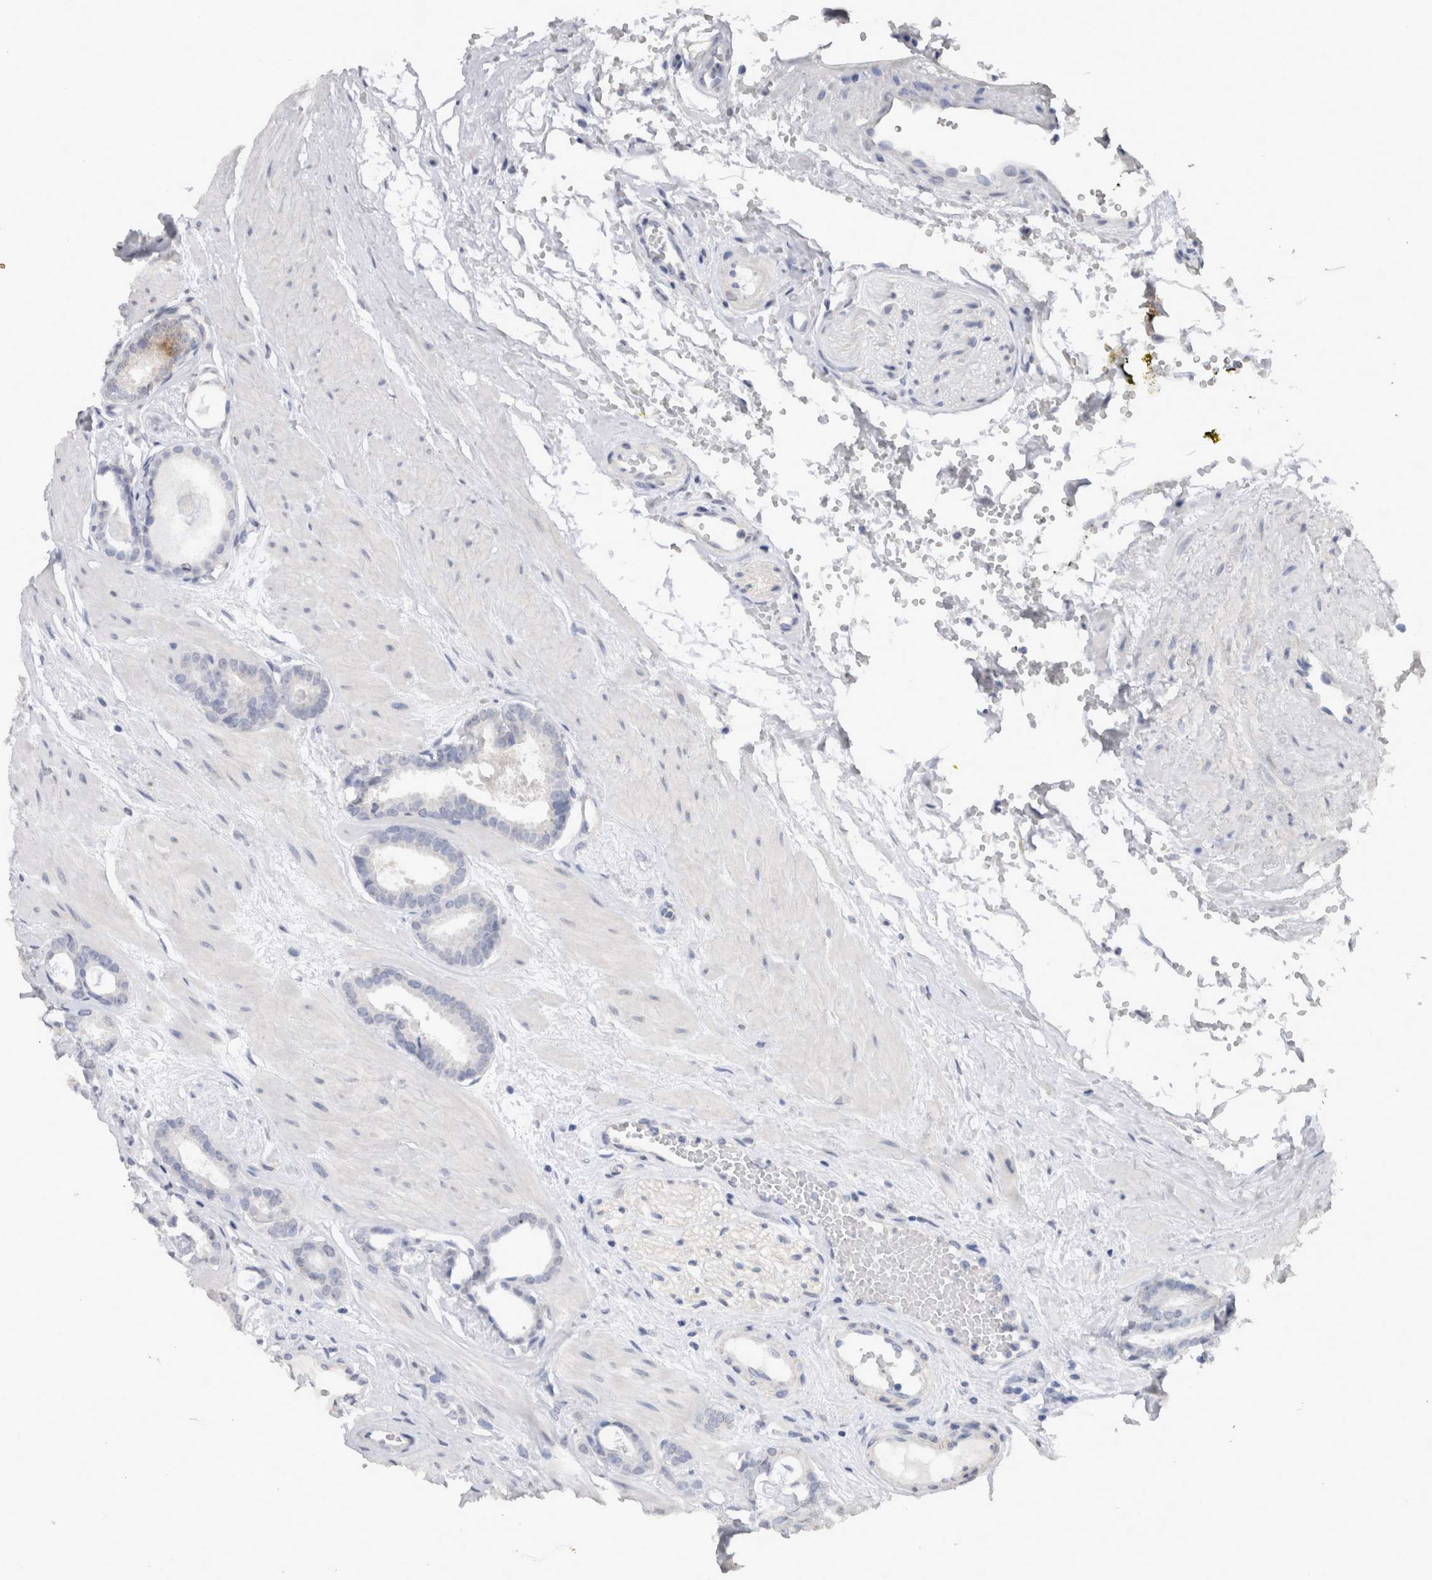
{"staining": {"intensity": "negative", "quantity": "none", "location": "none"}, "tissue": "prostate cancer", "cell_type": "Tumor cells", "image_type": "cancer", "snomed": [{"axis": "morphology", "description": "Adenocarcinoma, Low grade"}, {"axis": "topography", "description": "Prostate"}], "caption": "Immunohistochemistry of prostate cancer (low-grade adenocarcinoma) exhibits no positivity in tumor cells. Brightfield microscopy of IHC stained with DAB (3,3'-diaminobenzidine) (brown) and hematoxylin (blue), captured at high magnification.", "gene": "CDH6", "patient": {"sex": "male", "age": 53}}